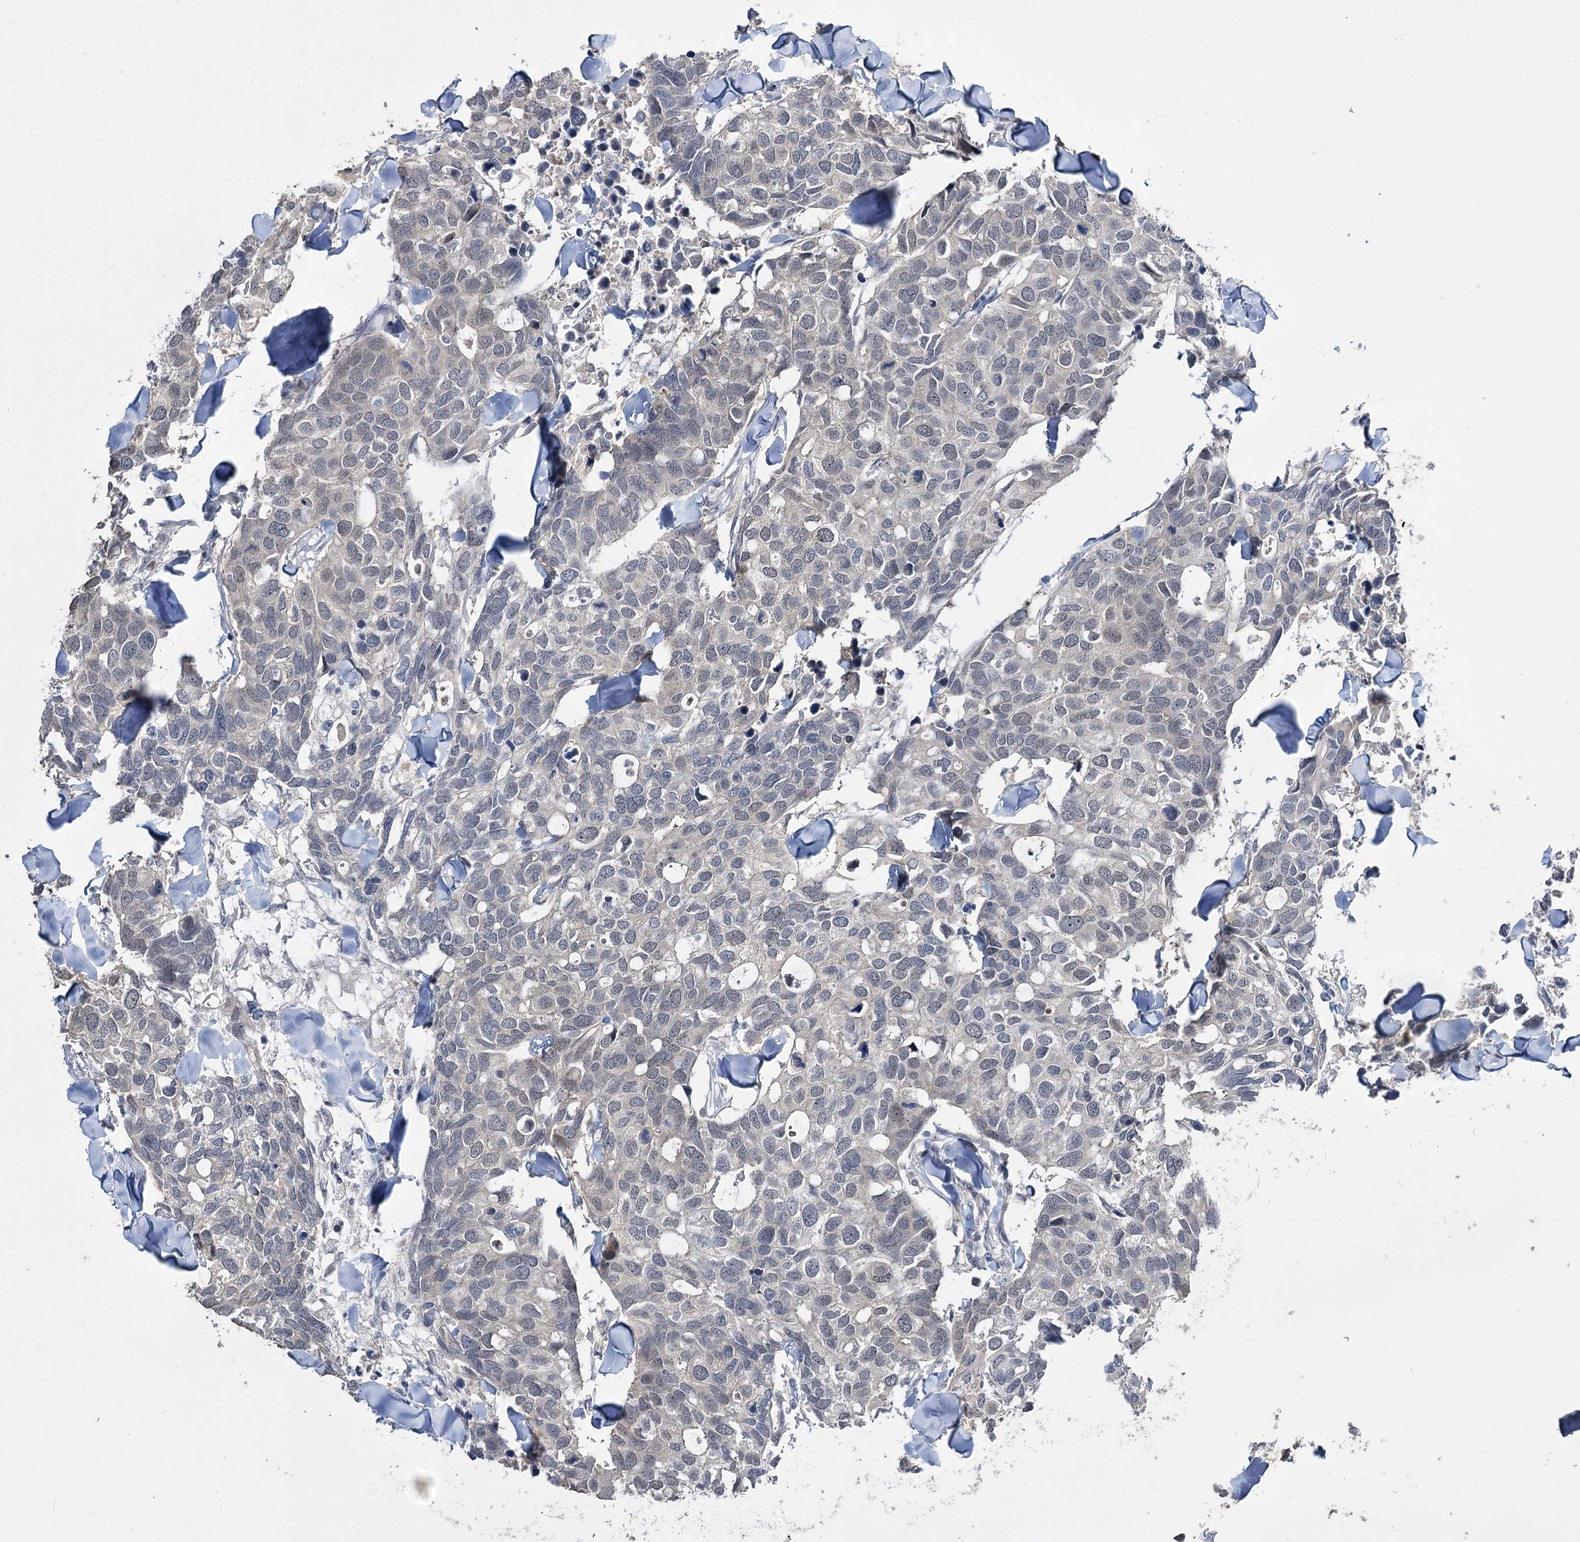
{"staining": {"intensity": "negative", "quantity": "none", "location": "none"}, "tissue": "breast cancer", "cell_type": "Tumor cells", "image_type": "cancer", "snomed": [{"axis": "morphology", "description": "Duct carcinoma"}, {"axis": "topography", "description": "Breast"}], "caption": "DAB (3,3'-diaminobenzidine) immunohistochemical staining of breast cancer reveals no significant expression in tumor cells.", "gene": "PHYHIPL", "patient": {"sex": "female", "age": 83}}